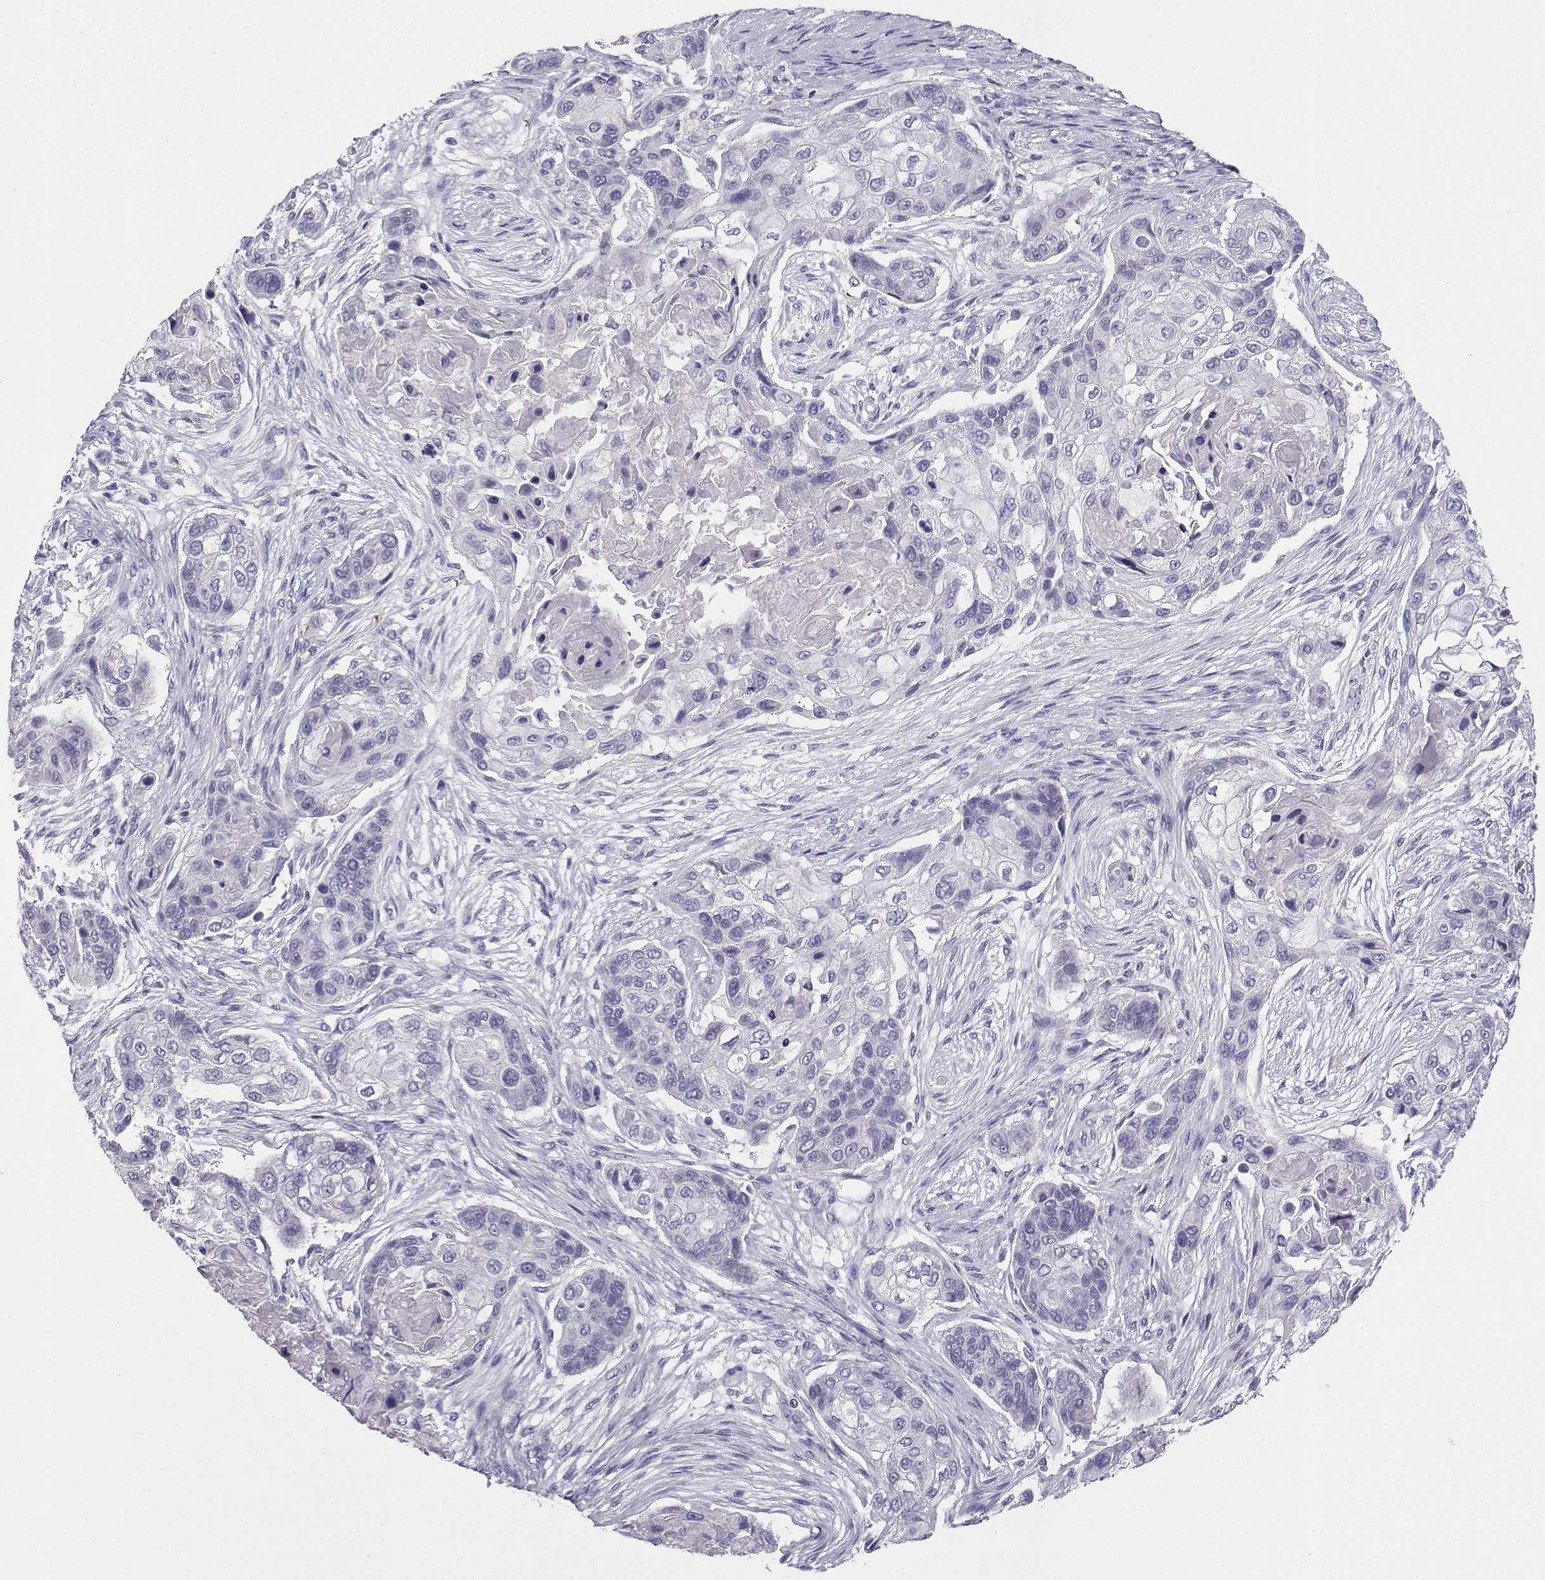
{"staining": {"intensity": "negative", "quantity": "none", "location": "none"}, "tissue": "lung cancer", "cell_type": "Tumor cells", "image_type": "cancer", "snomed": [{"axis": "morphology", "description": "Squamous cell carcinoma, NOS"}, {"axis": "topography", "description": "Lung"}], "caption": "DAB immunohistochemical staining of human lung cancer (squamous cell carcinoma) reveals no significant expression in tumor cells.", "gene": "LINGO1", "patient": {"sex": "male", "age": 69}}